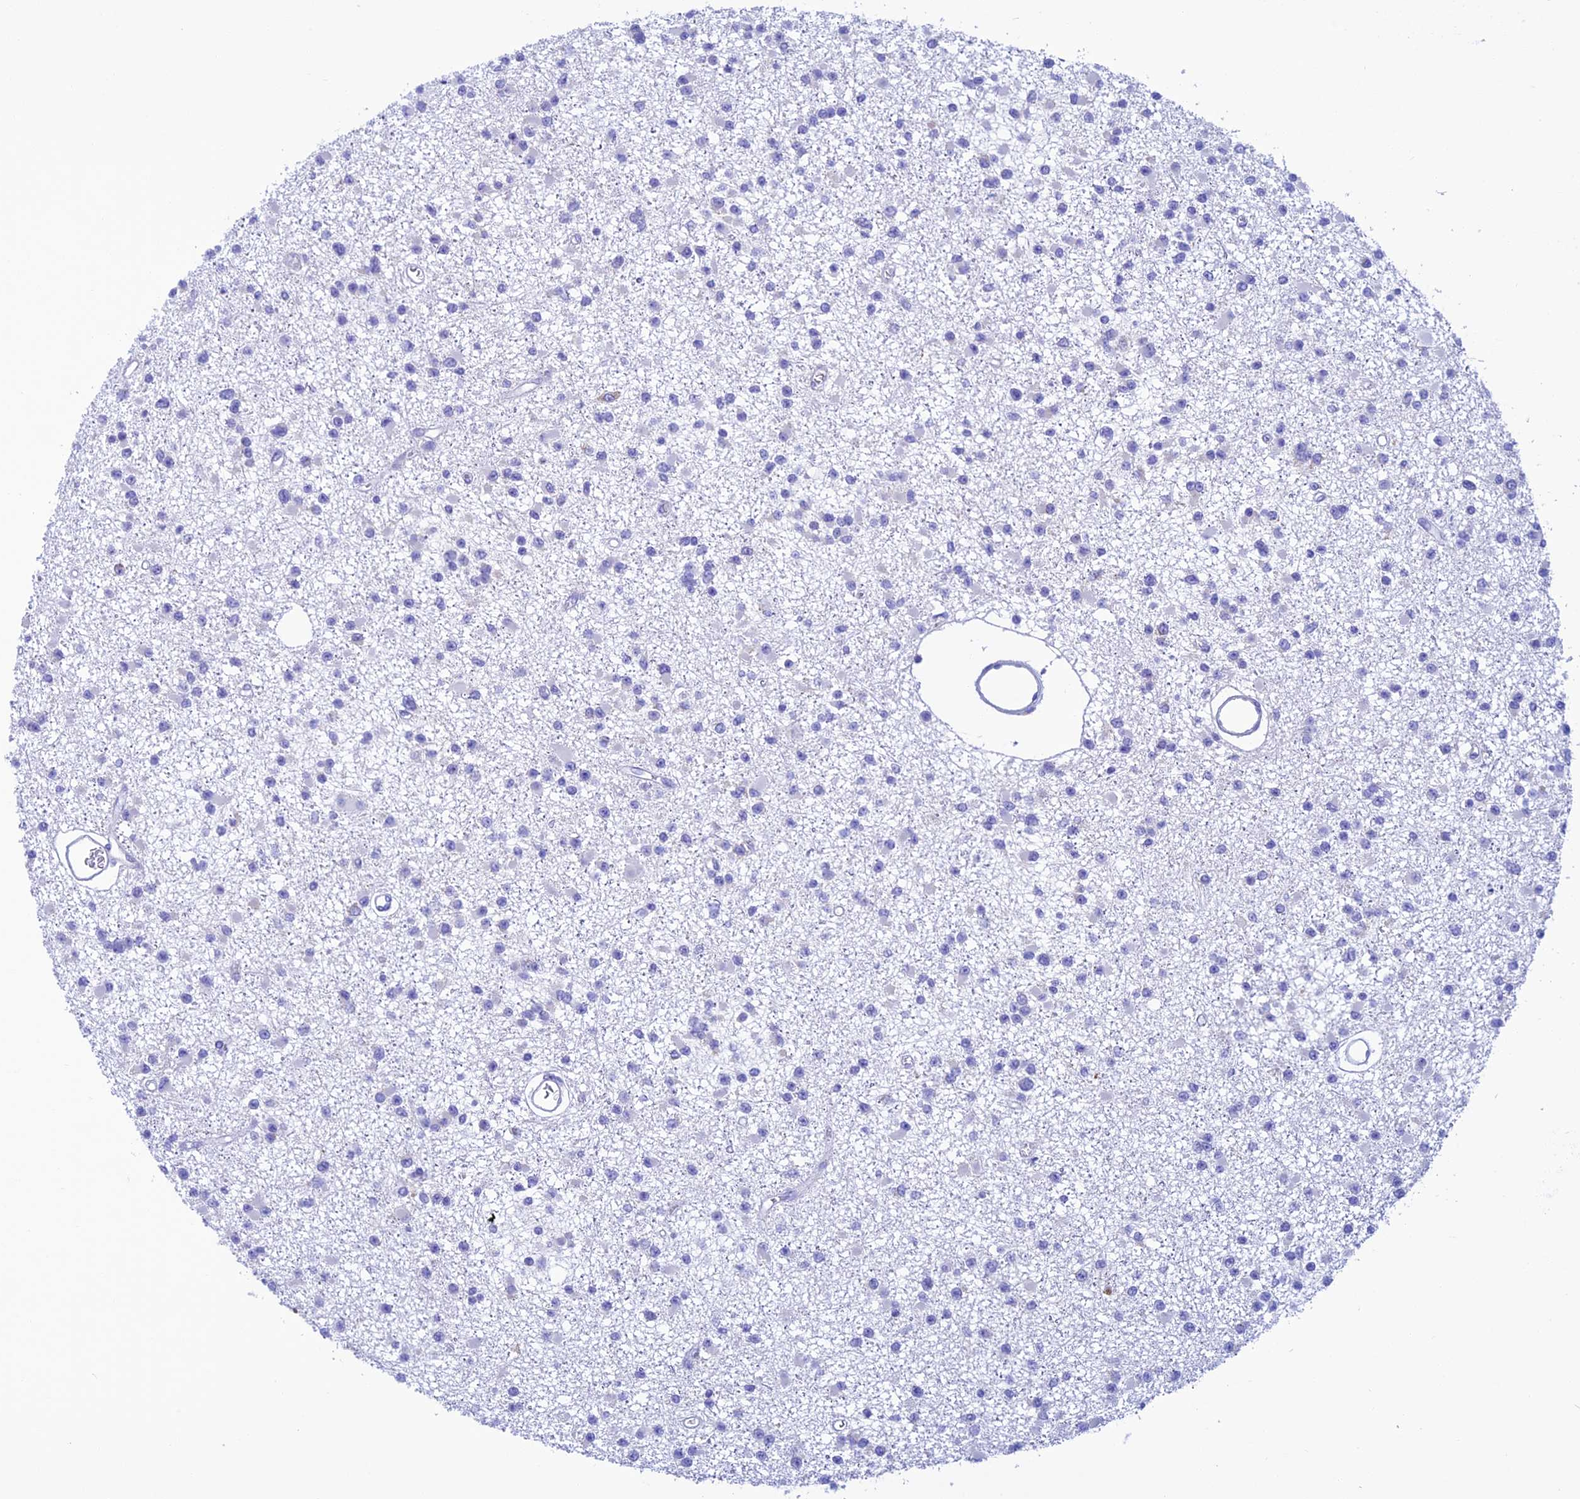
{"staining": {"intensity": "negative", "quantity": "none", "location": "none"}, "tissue": "glioma", "cell_type": "Tumor cells", "image_type": "cancer", "snomed": [{"axis": "morphology", "description": "Glioma, malignant, Low grade"}, {"axis": "topography", "description": "Brain"}], "caption": "Immunohistochemical staining of malignant low-grade glioma displays no significant positivity in tumor cells.", "gene": "NXPE4", "patient": {"sex": "female", "age": 22}}